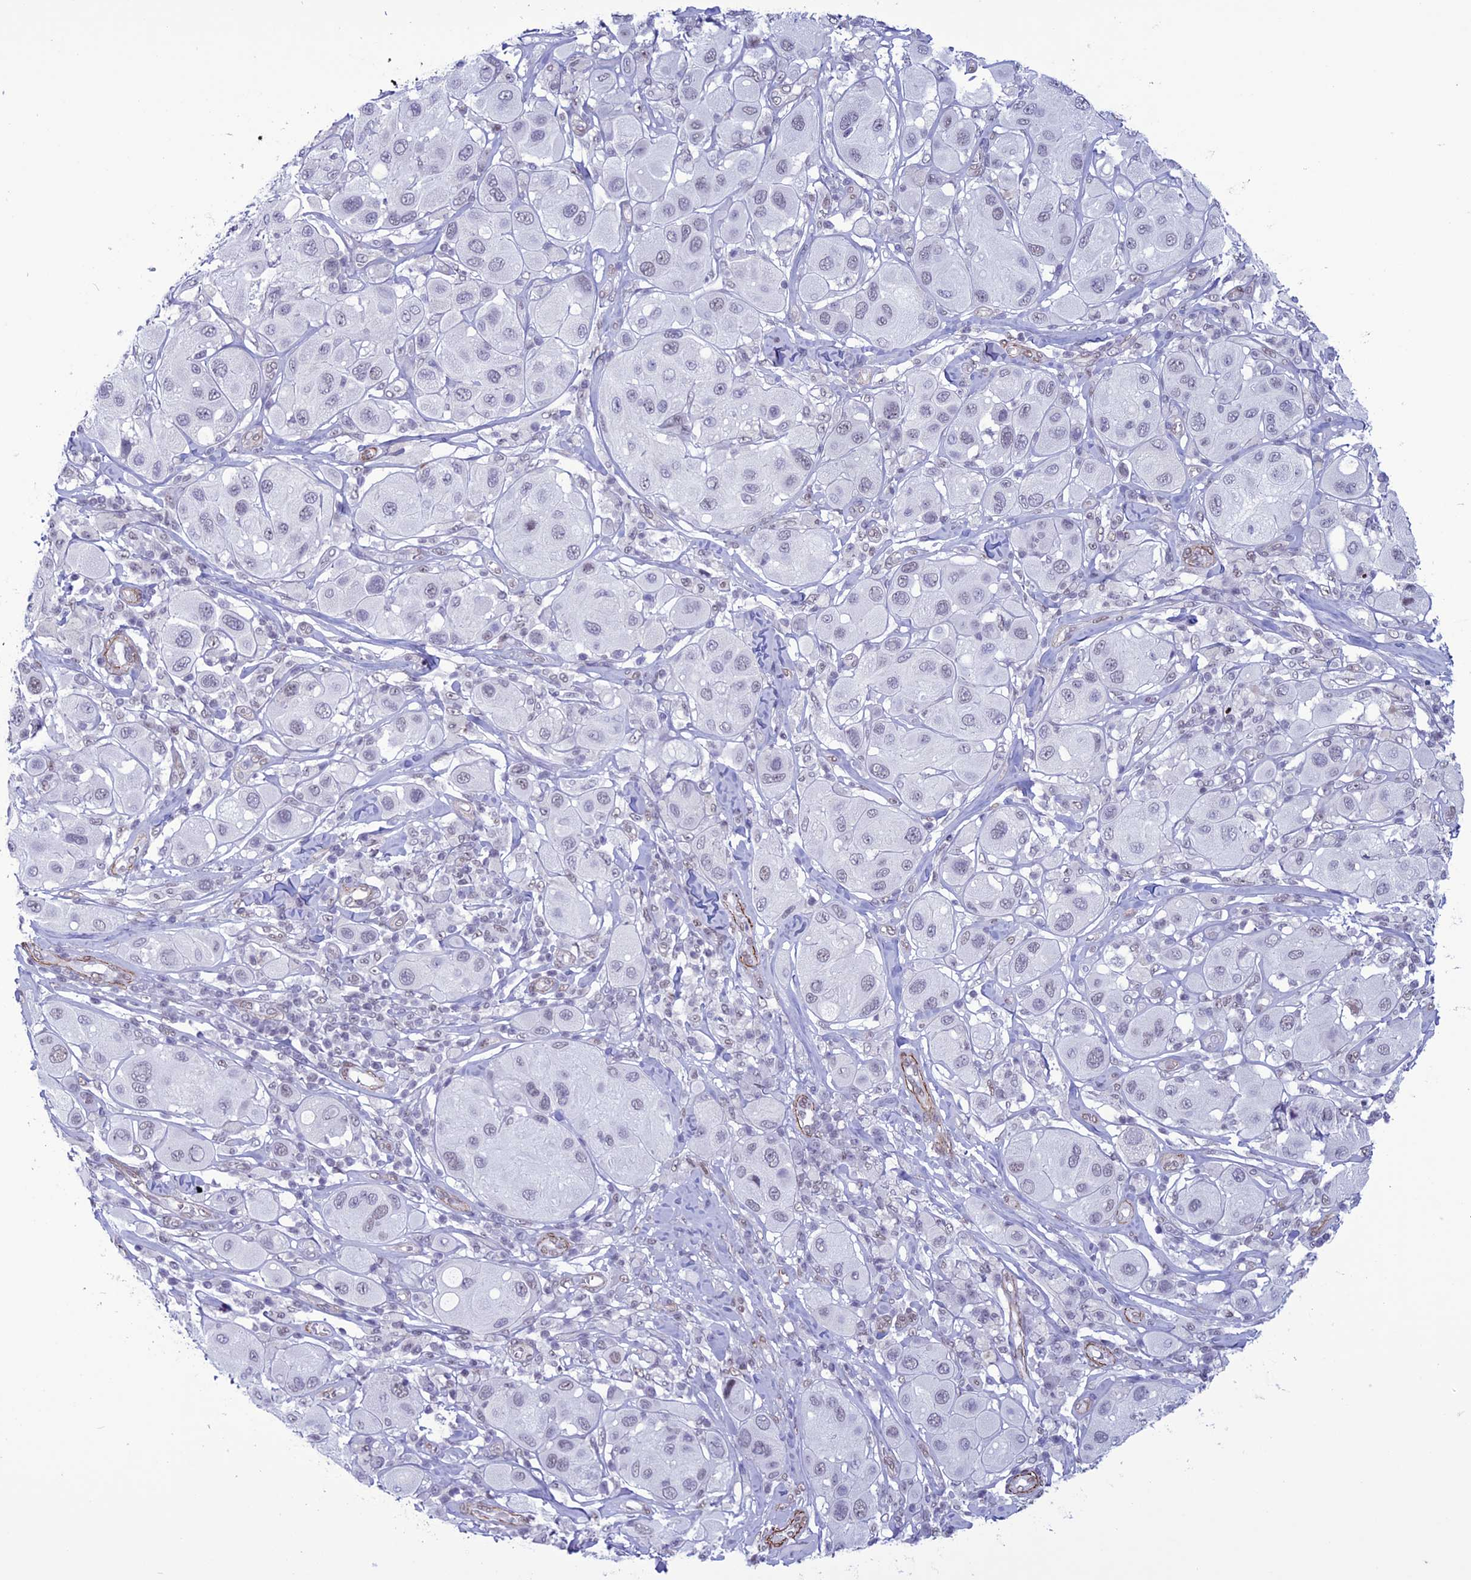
{"staining": {"intensity": "negative", "quantity": "none", "location": "none"}, "tissue": "melanoma", "cell_type": "Tumor cells", "image_type": "cancer", "snomed": [{"axis": "morphology", "description": "Malignant melanoma, Metastatic site"}, {"axis": "topography", "description": "Skin"}], "caption": "This is a micrograph of immunohistochemistry (IHC) staining of malignant melanoma (metastatic site), which shows no staining in tumor cells.", "gene": "U2AF1", "patient": {"sex": "male", "age": 41}}